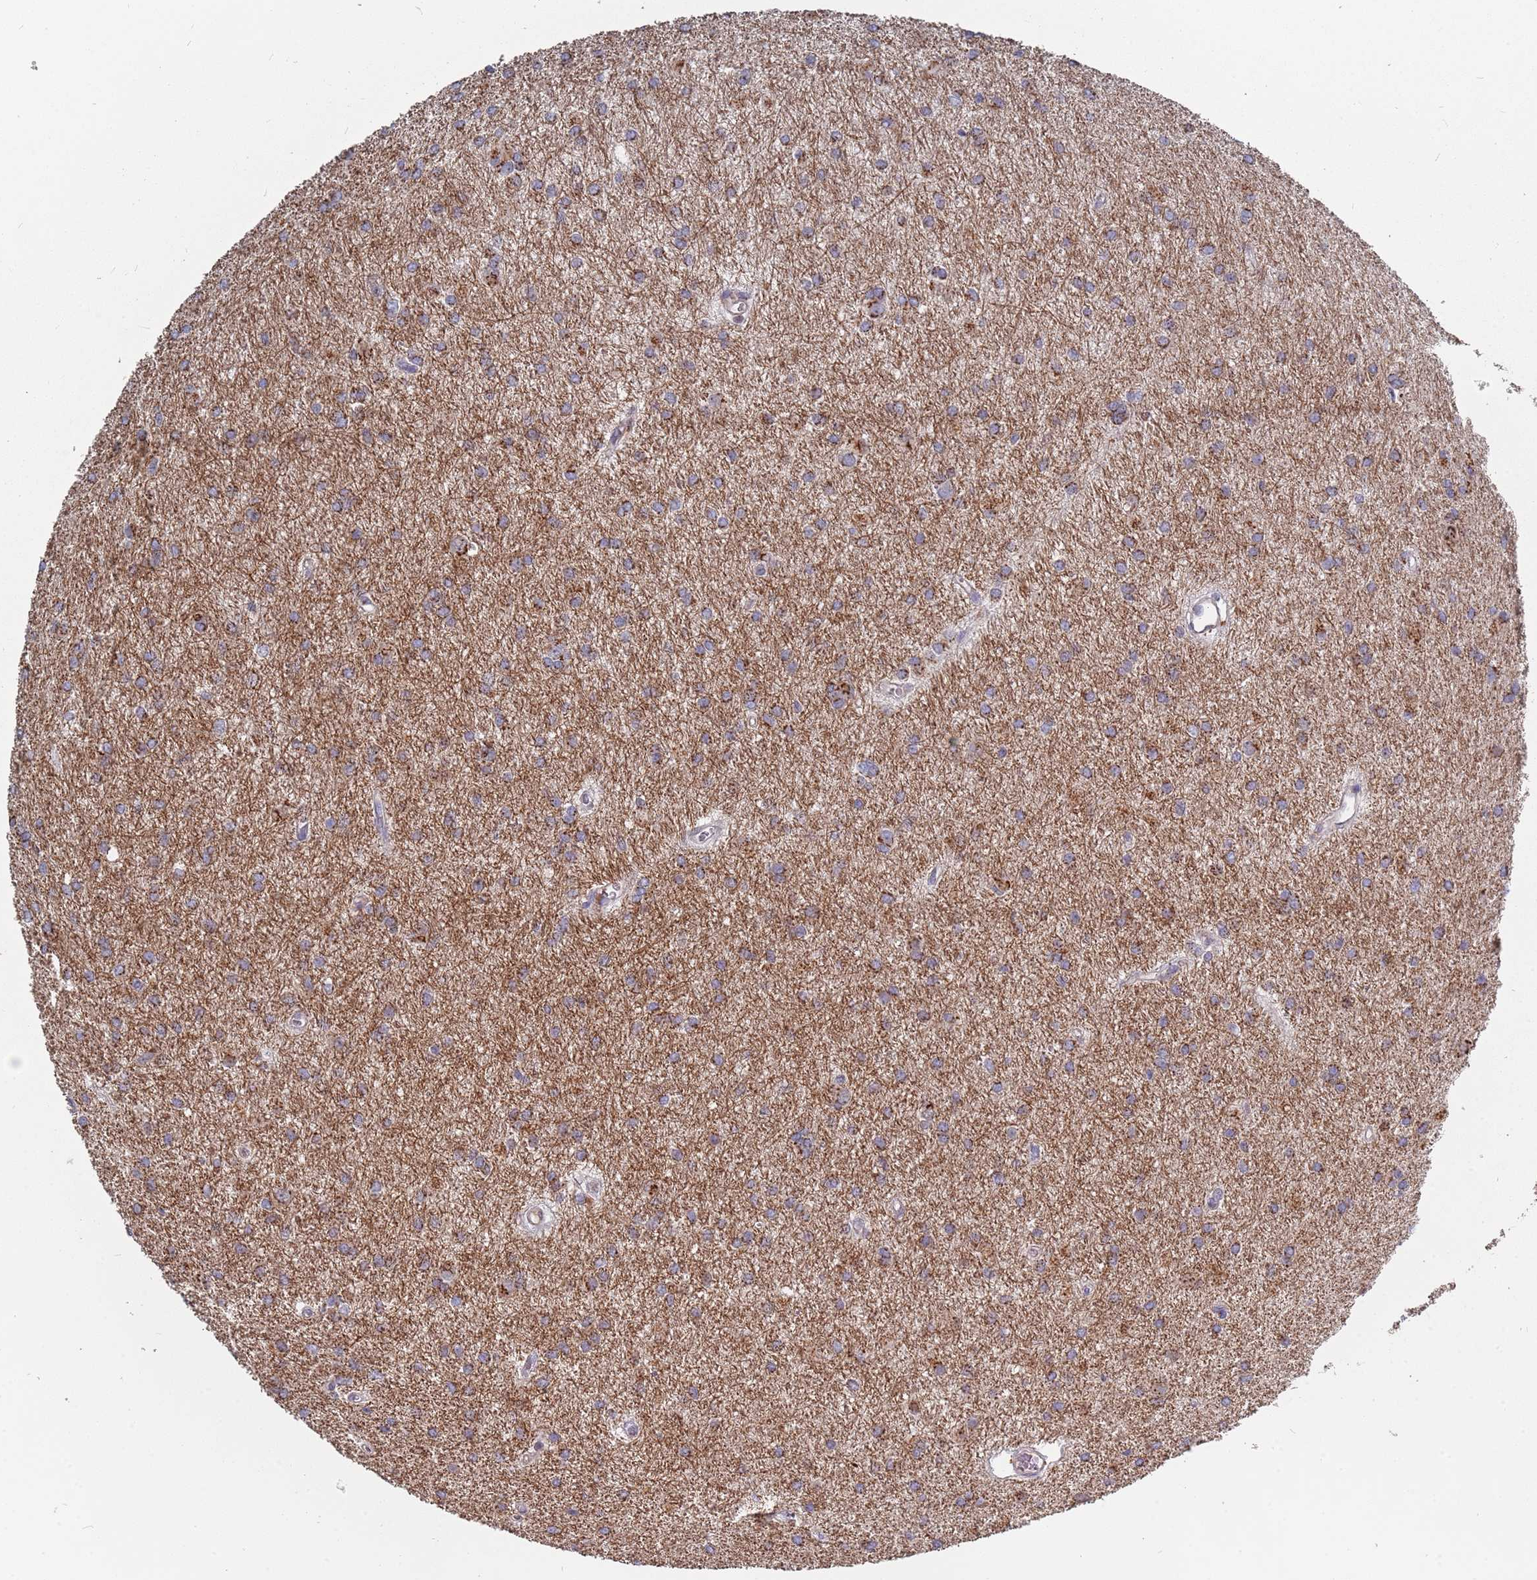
{"staining": {"intensity": "negative", "quantity": "none", "location": "none"}, "tissue": "glioma", "cell_type": "Tumor cells", "image_type": "cancer", "snomed": [{"axis": "morphology", "description": "Glioma, malignant, High grade"}, {"axis": "topography", "description": "Brain"}], "caption": "An immunohistochemistry (IHC) micrograph of glioma is shown. There is no staining in tumor cells of glioma.", "gene": "TCEANC2", "patient": {"sex": "female", "age": 50}}